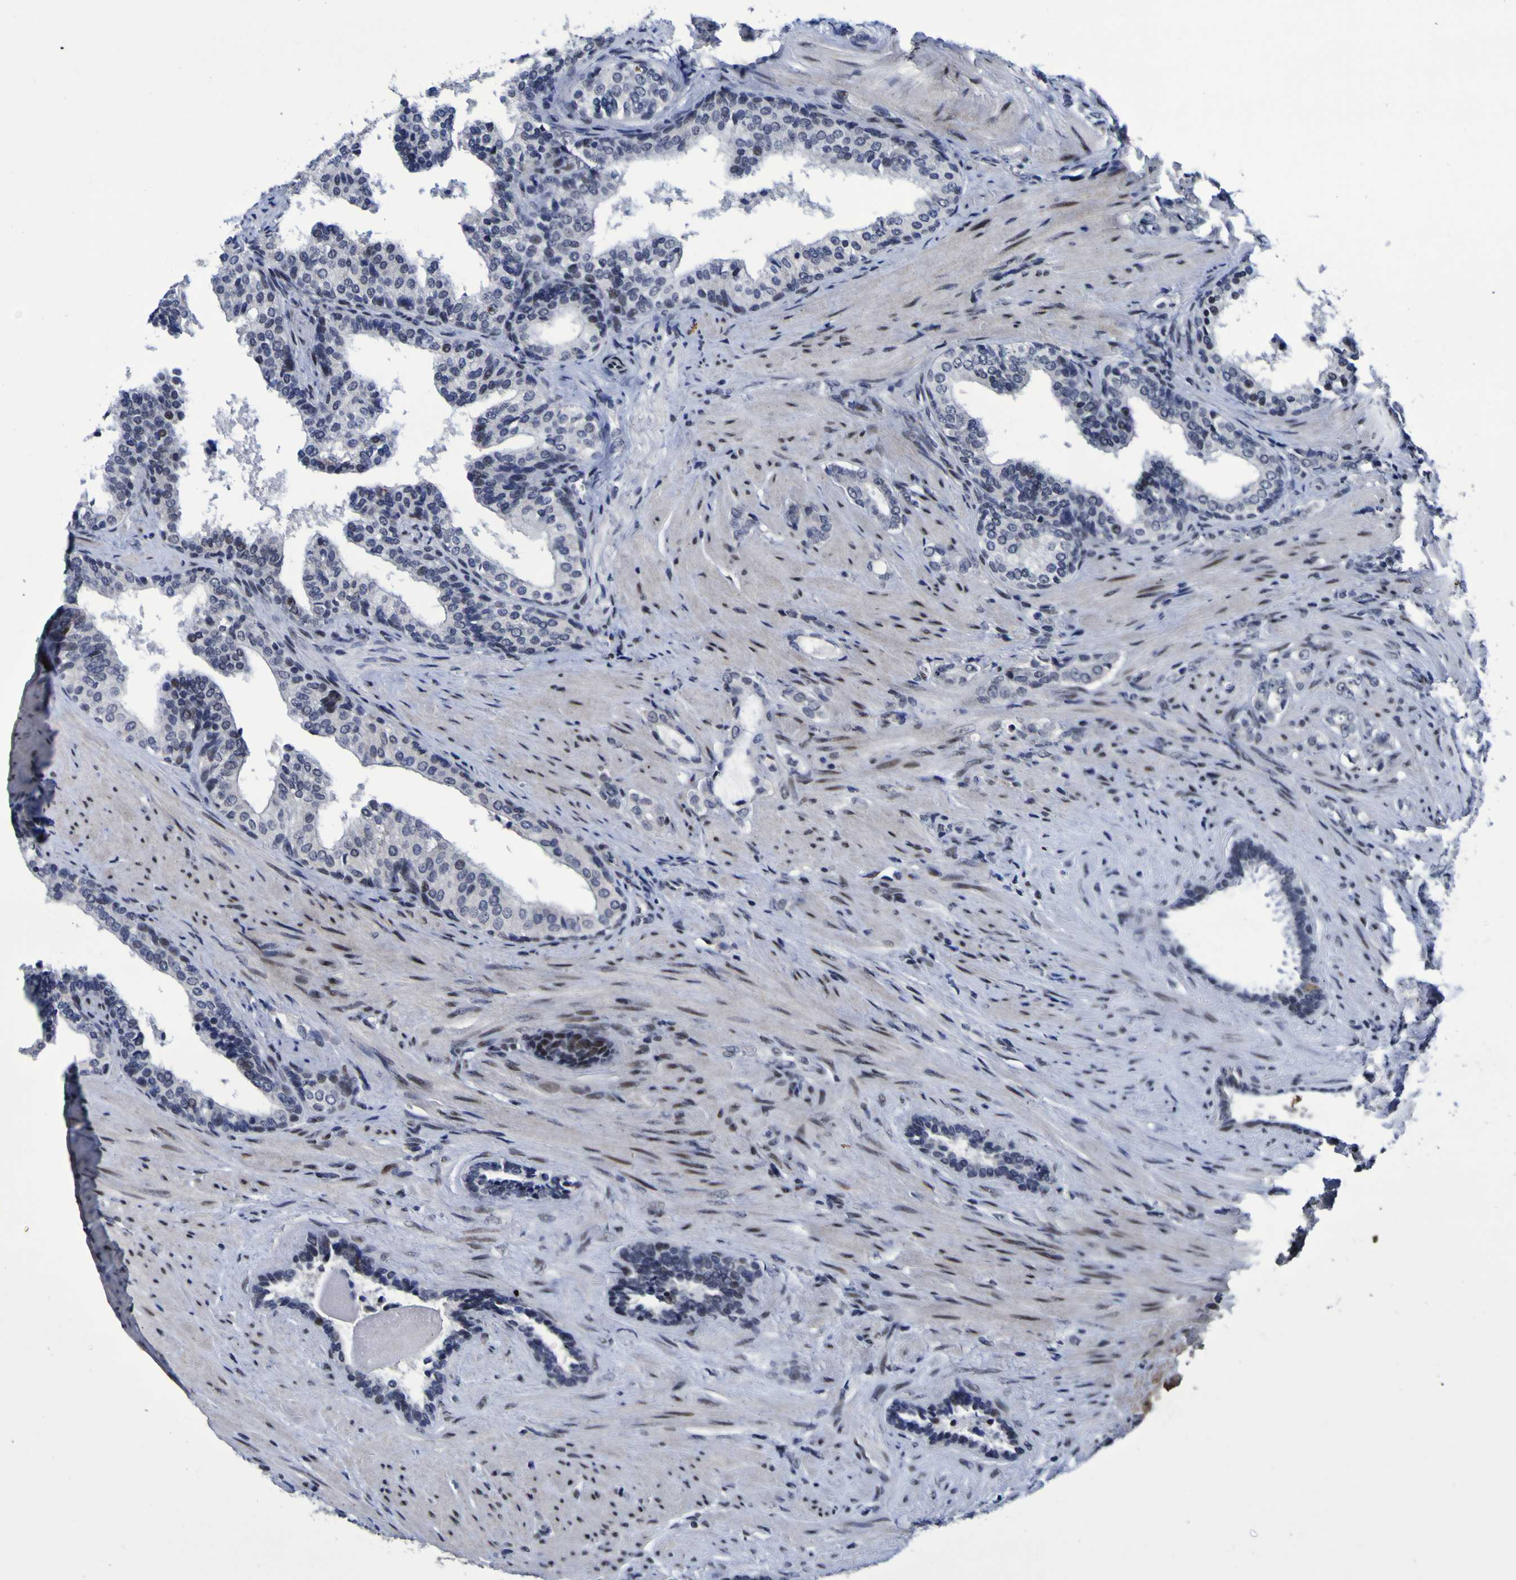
{"staining": {"intensity": "weak", "quantity": "<25%", "location": "nuclear"}, "tissue": "prostate cancer", "cell_type": "Tumor cells", "image_type": "cancer", "snomed": [{"axis": "morphology", "description": "Adenocarcinoma, Low grade"}, {"axis": "topography", "description": "Prostate"}], "caption": "Immunohistochemistry (IHC) of prostate adenocarcinoma (low-grade) exhibits no expression in tumor cells.", "gene": "MBD3", "patient": {"sex": "male", "age": 60}}